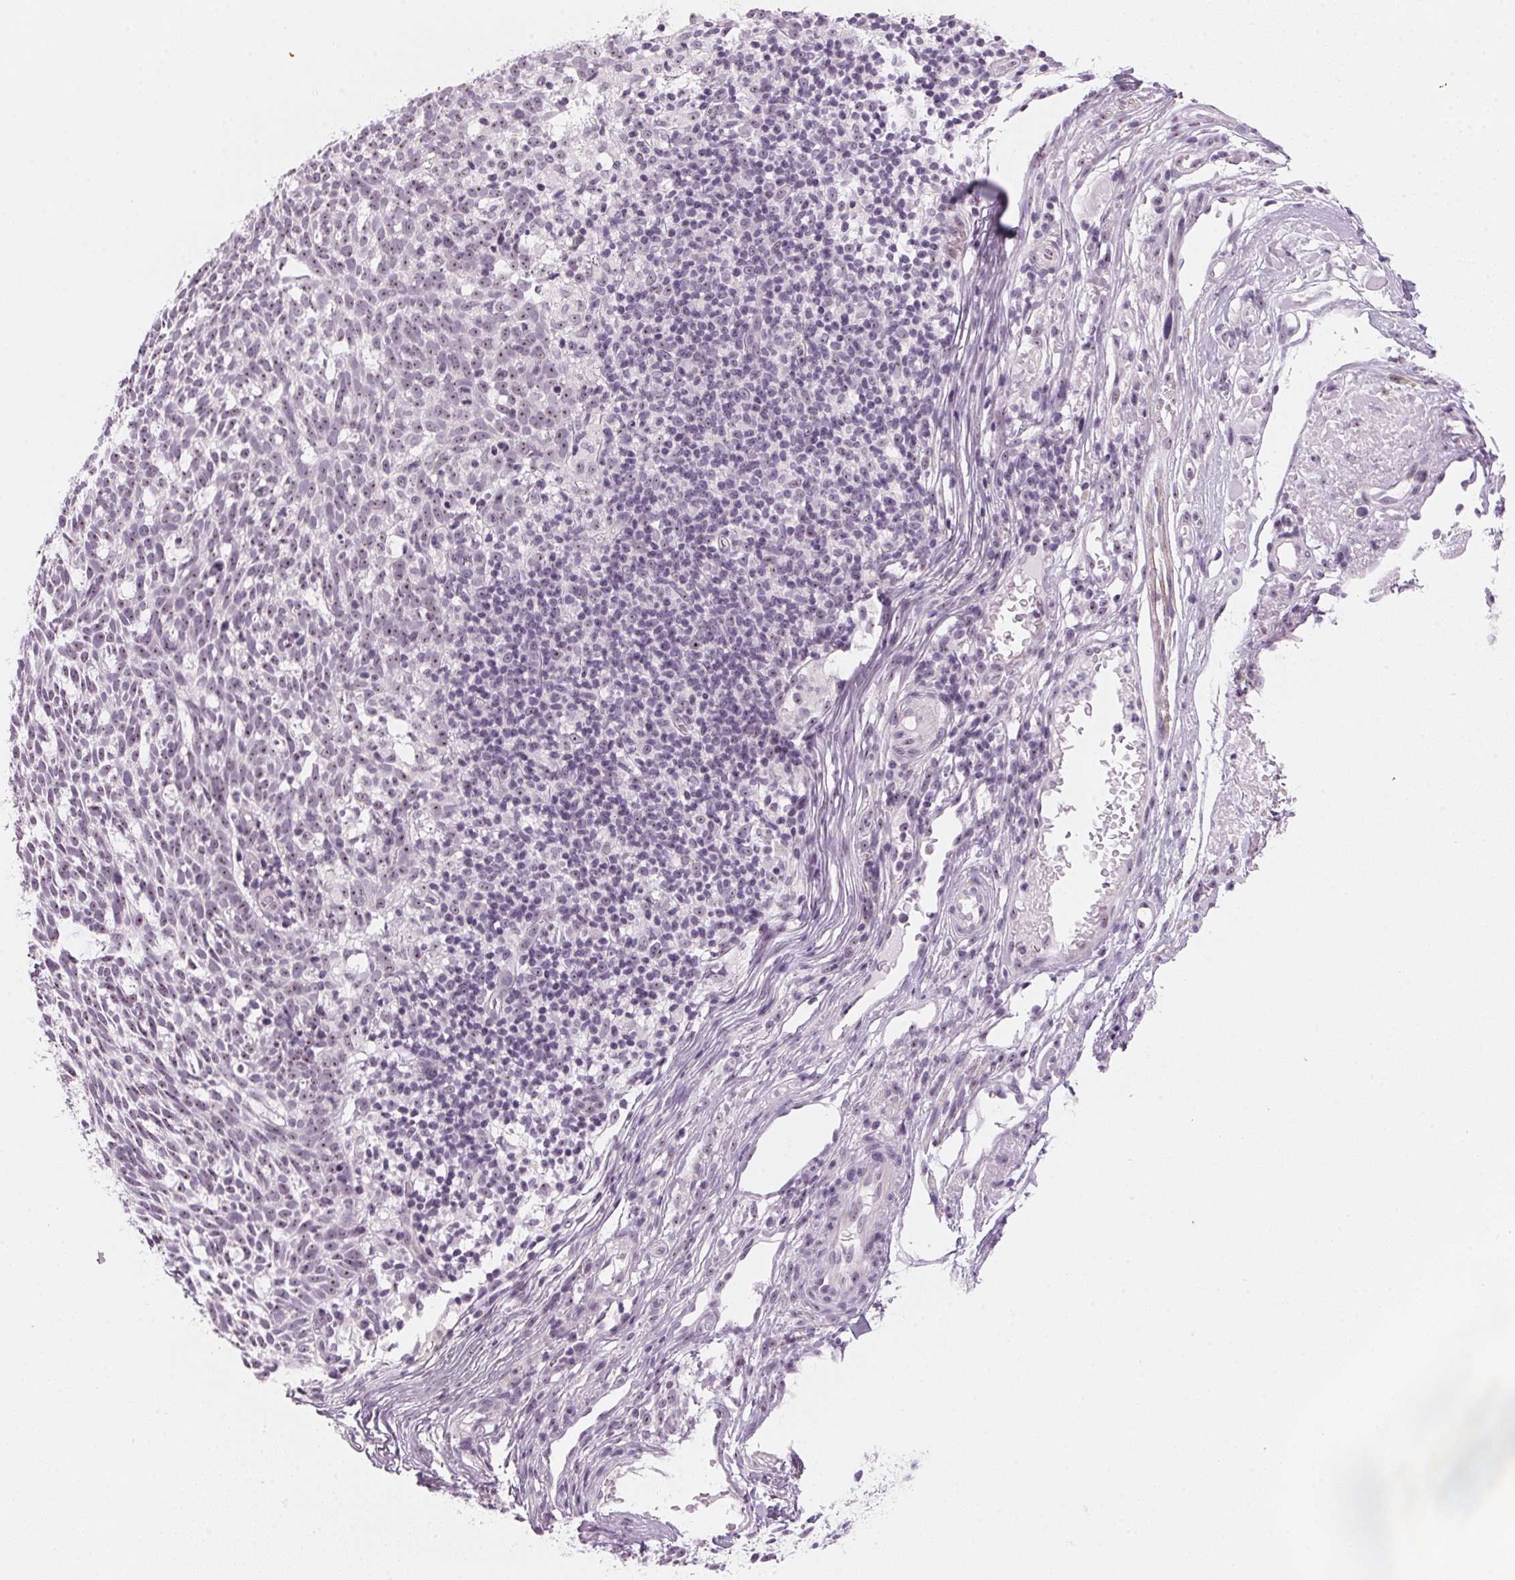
{"staining": {"intensity": "weak", "quantity": "25%-75%", "location": "nuclear"}, "tissue": "skin cancer", "cell_type": "Tumor cells", "image_type": "cancer", "snomed": [{"axis": "morphology", "description": "Normal tissue, NOS"}, {"axis": "morphology", "description": "Basal cell carcinoma"}, {"axis": "topography", "description": "Skin"}], "caption": "IHC of human skin basal cell carcinoma reveals low levels of weak nuclear expression in about 25%-75% of tumor cells.", "gene": "DNTTIP2", "patient": {"sex": "male", "age": 68}}